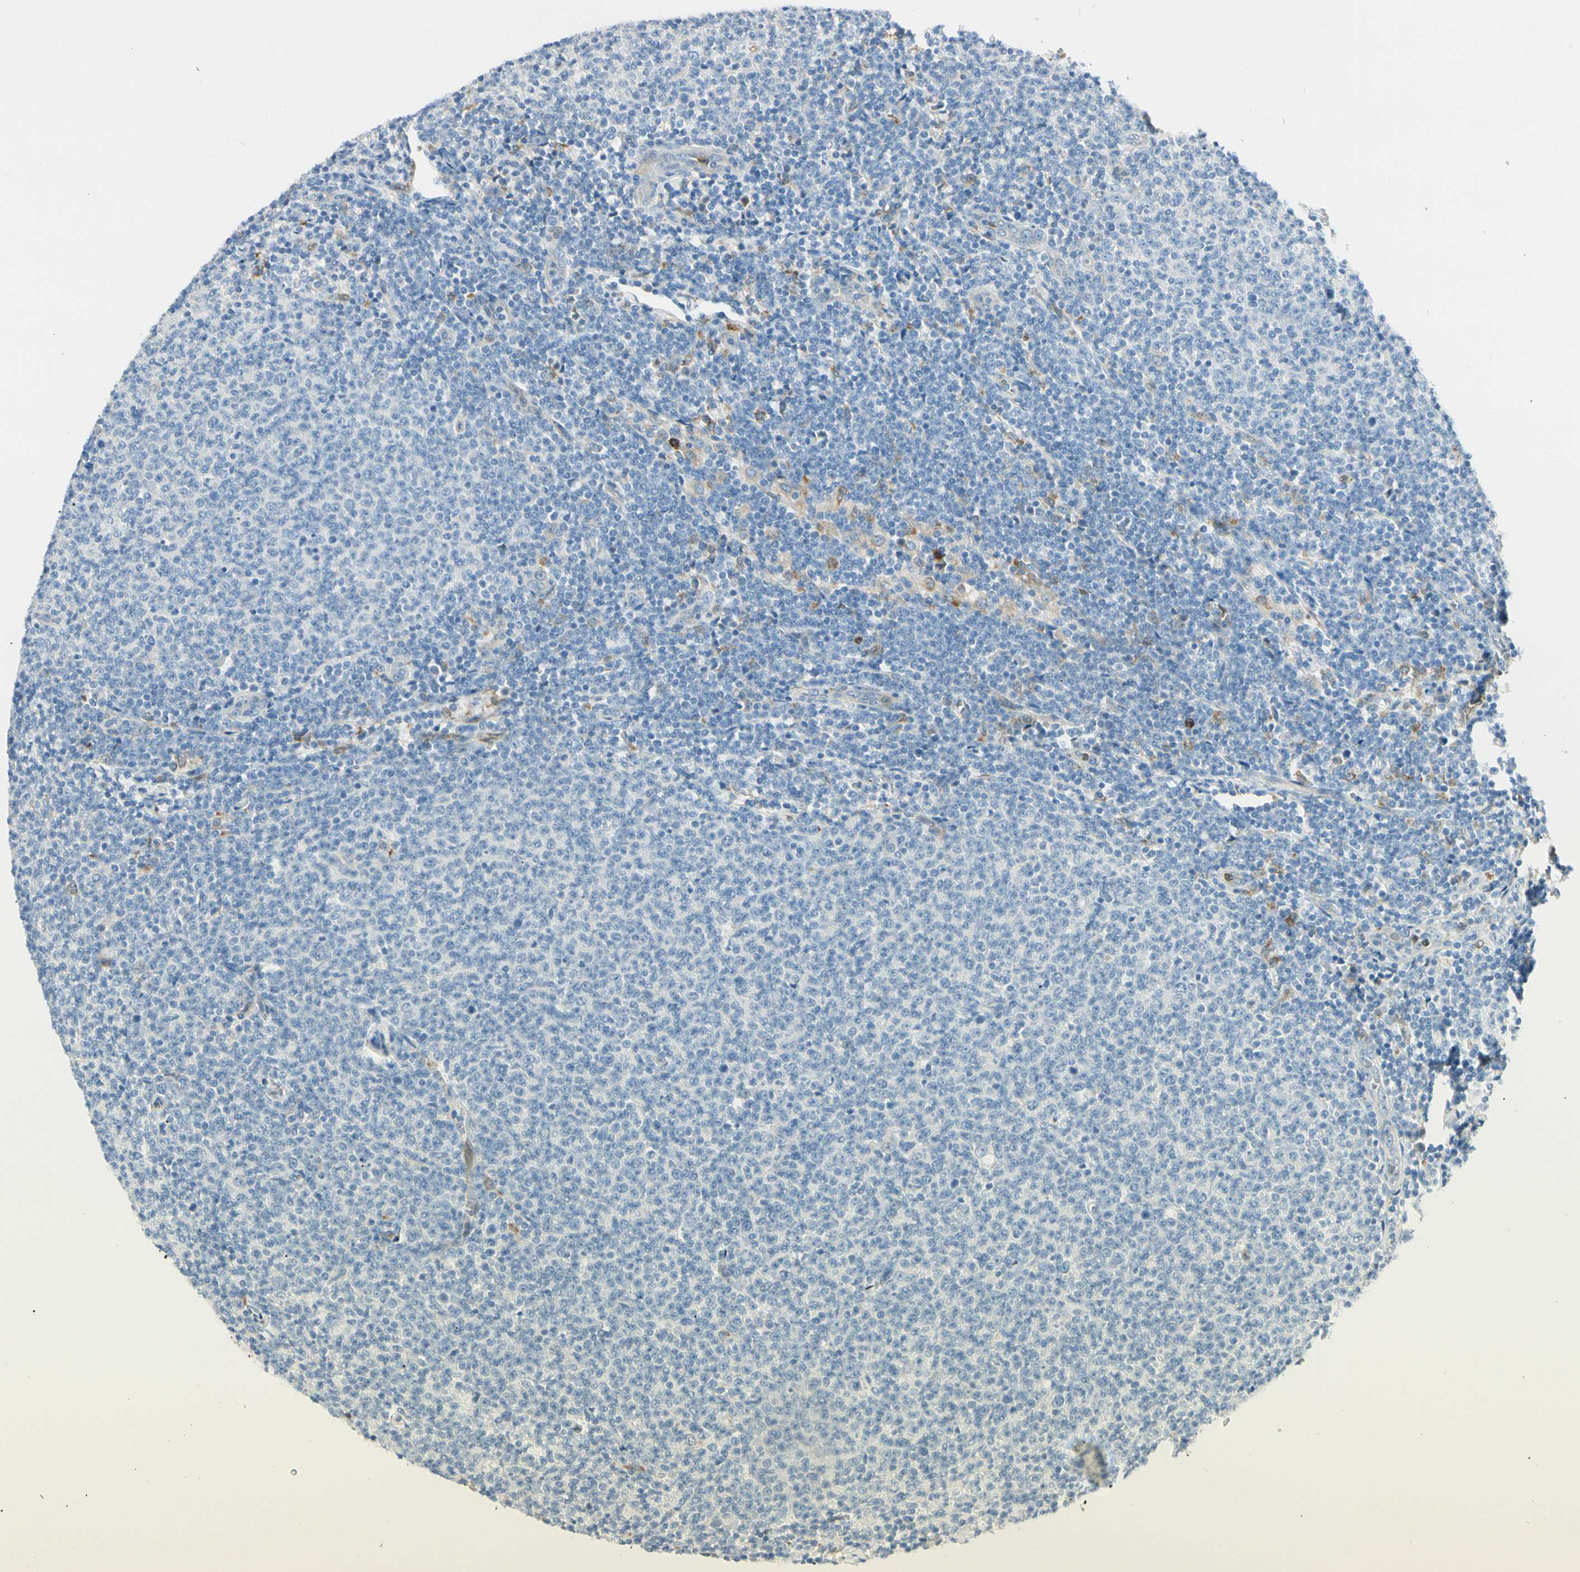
{"staining": {"intensity": "negative", "quantity": "none", "location": "none"}, "tissue": "lymphoma", "cell_type": "Tumor cells", "image_type": "cancer", "snomed": [{"axis": "morphology", "description": "Malignant lymphoma, non-Hodgkin's type, Low grade"}, {"axis": "topography", "description": "Lymph node"}], "caption": "The IHC photomicrograph has no significant staining in tumor cells of malignant lymphoma, non-Hodgkin's type (low-grade) tissue.", "gene": "LPCAT2", "patient": {"sex": "male", "age": 66}}